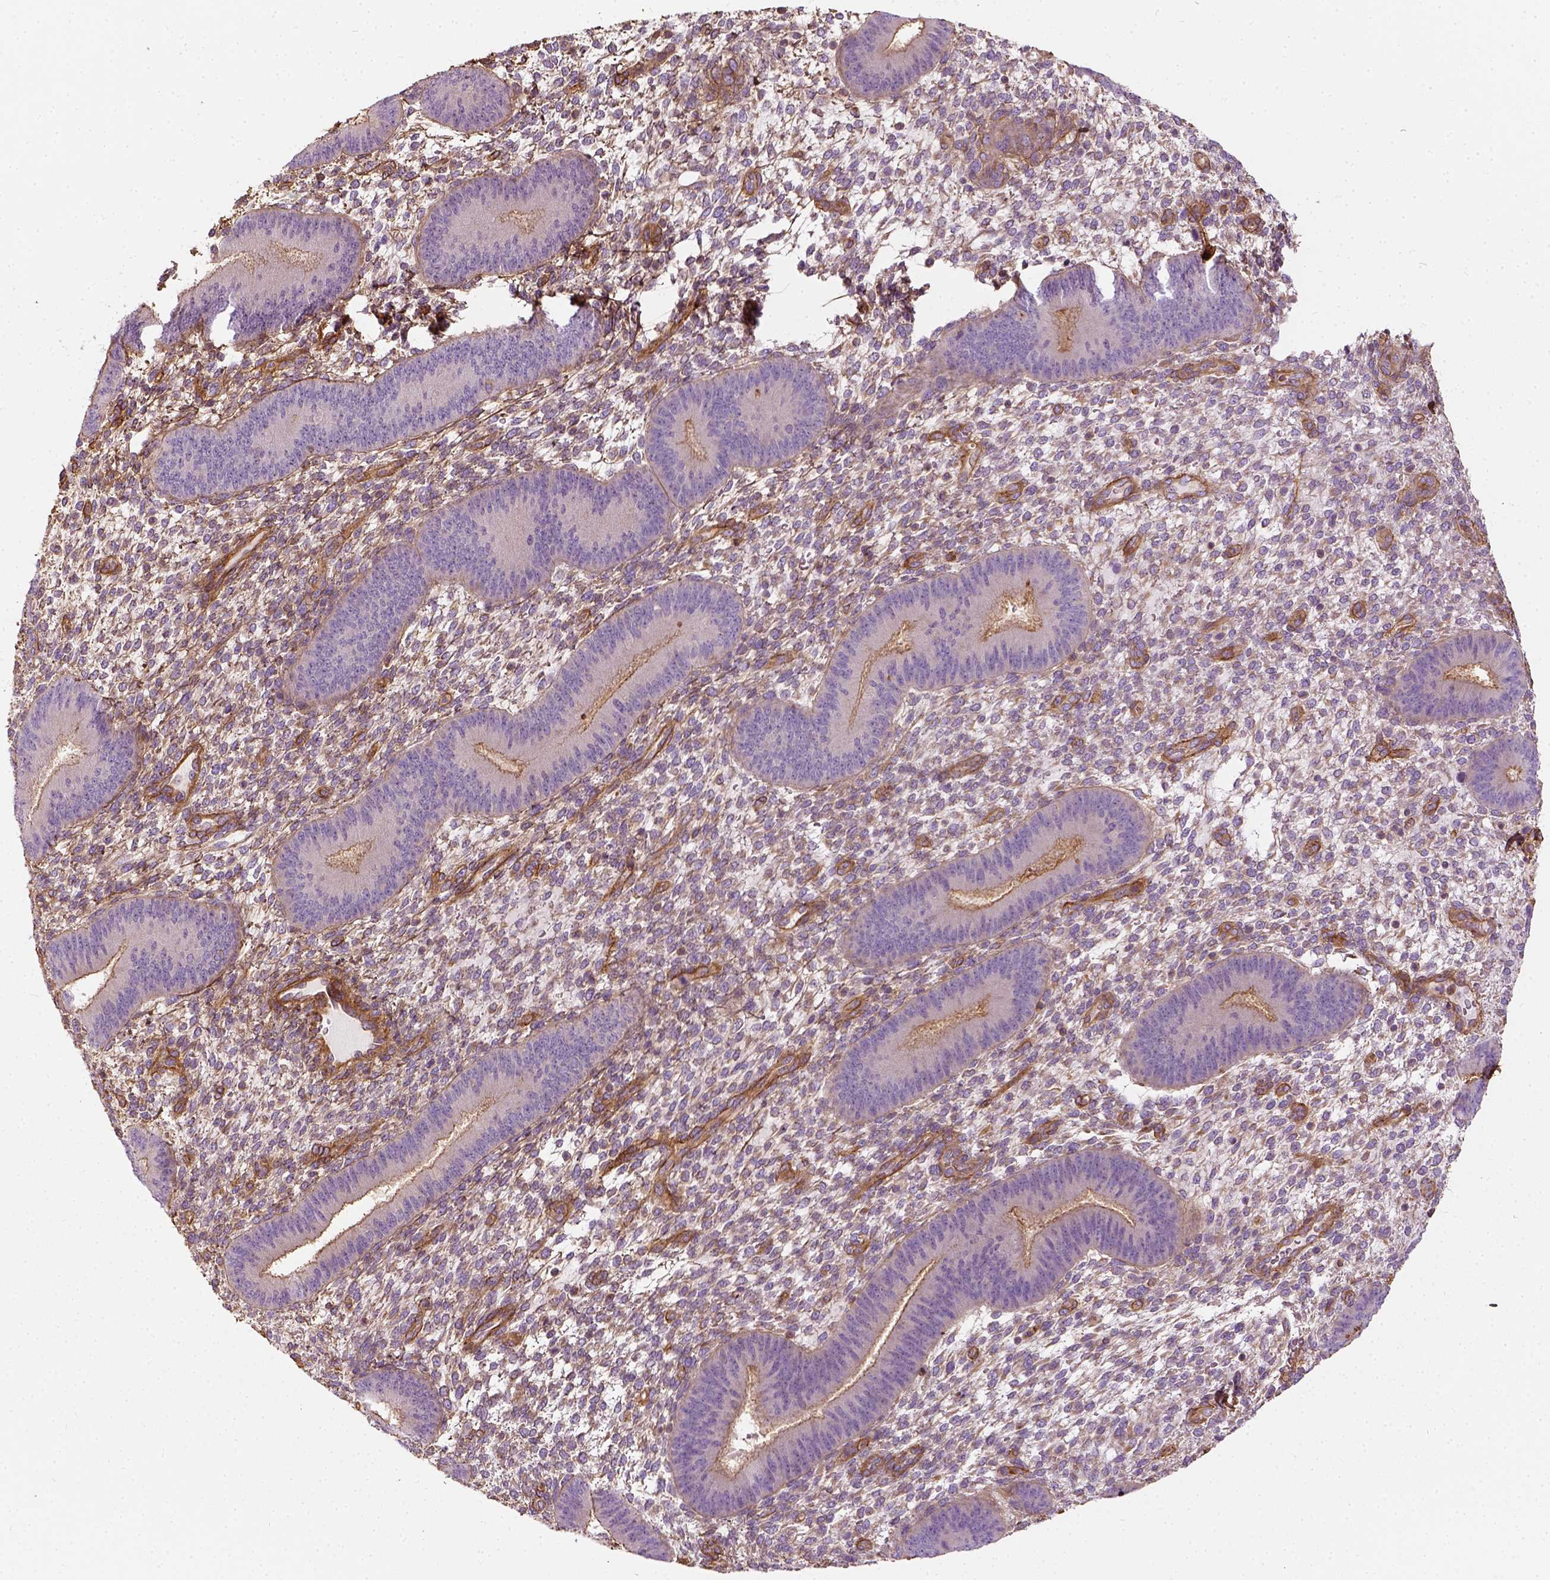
{"staining": {"intensity": "moderate", "quantity": ">75%", "location": "cytoplasmic/membranous"}, "tissue": "endometrium", "cell_type": "Cells in endometrial stroma", "image_type": "normal", "snomed": [{"axis": "morphology", "description": "Normal tissue, NOS"}, {"axis": "topography", "description": "Endometrium"}], "caption": "Protein staining of normal endometrium demonstrates moderate cytoplasmic/membranous staining in about >75% of cells in endometrial stroma.", "gene": "COL6A2", "patient": {"sex": "female", "age": 39}}